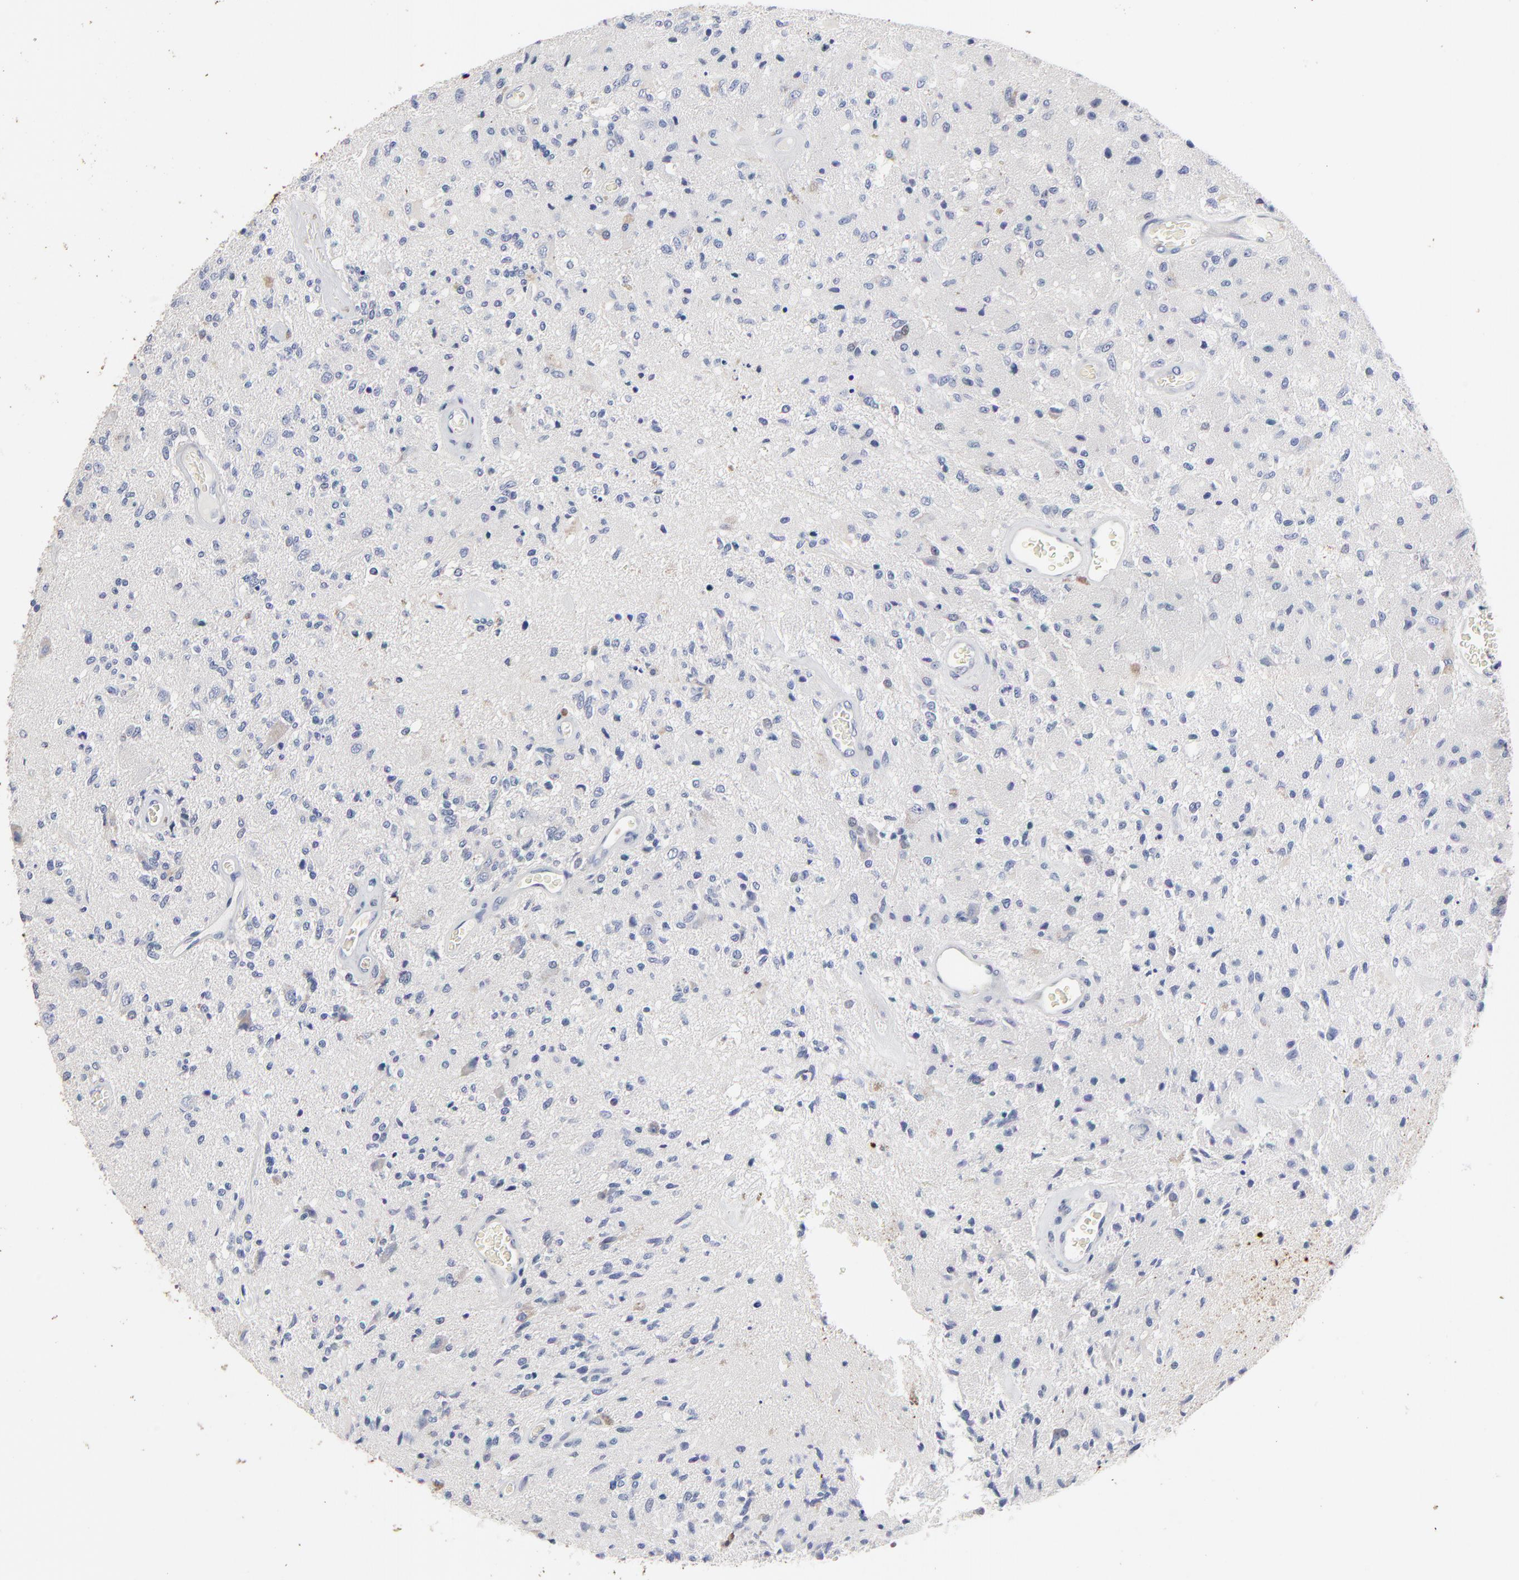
{"staining": {"intensity": "negative", "quantity": "none", "location": "none"}, "tissue": "glioma", "cell_type": "Tumor cells", "image_type": "cancer", "snomed": [{"axis": "morphology", "description": "Normal tissue, NOS"}, {"axis": "morphology", "description": "Glioma, malignant, High grade"}, {"axis": "topography", "description": "Cerebral cortex"}], "caption": "An image of human high-grade glioma (malignant) is negative for staining in tumor cells. (DAB (3,3'-diaminobenzidine) IHC, high magnification).", "gene": "AADAC", "patient": {"sex": "male", "age": 77}}